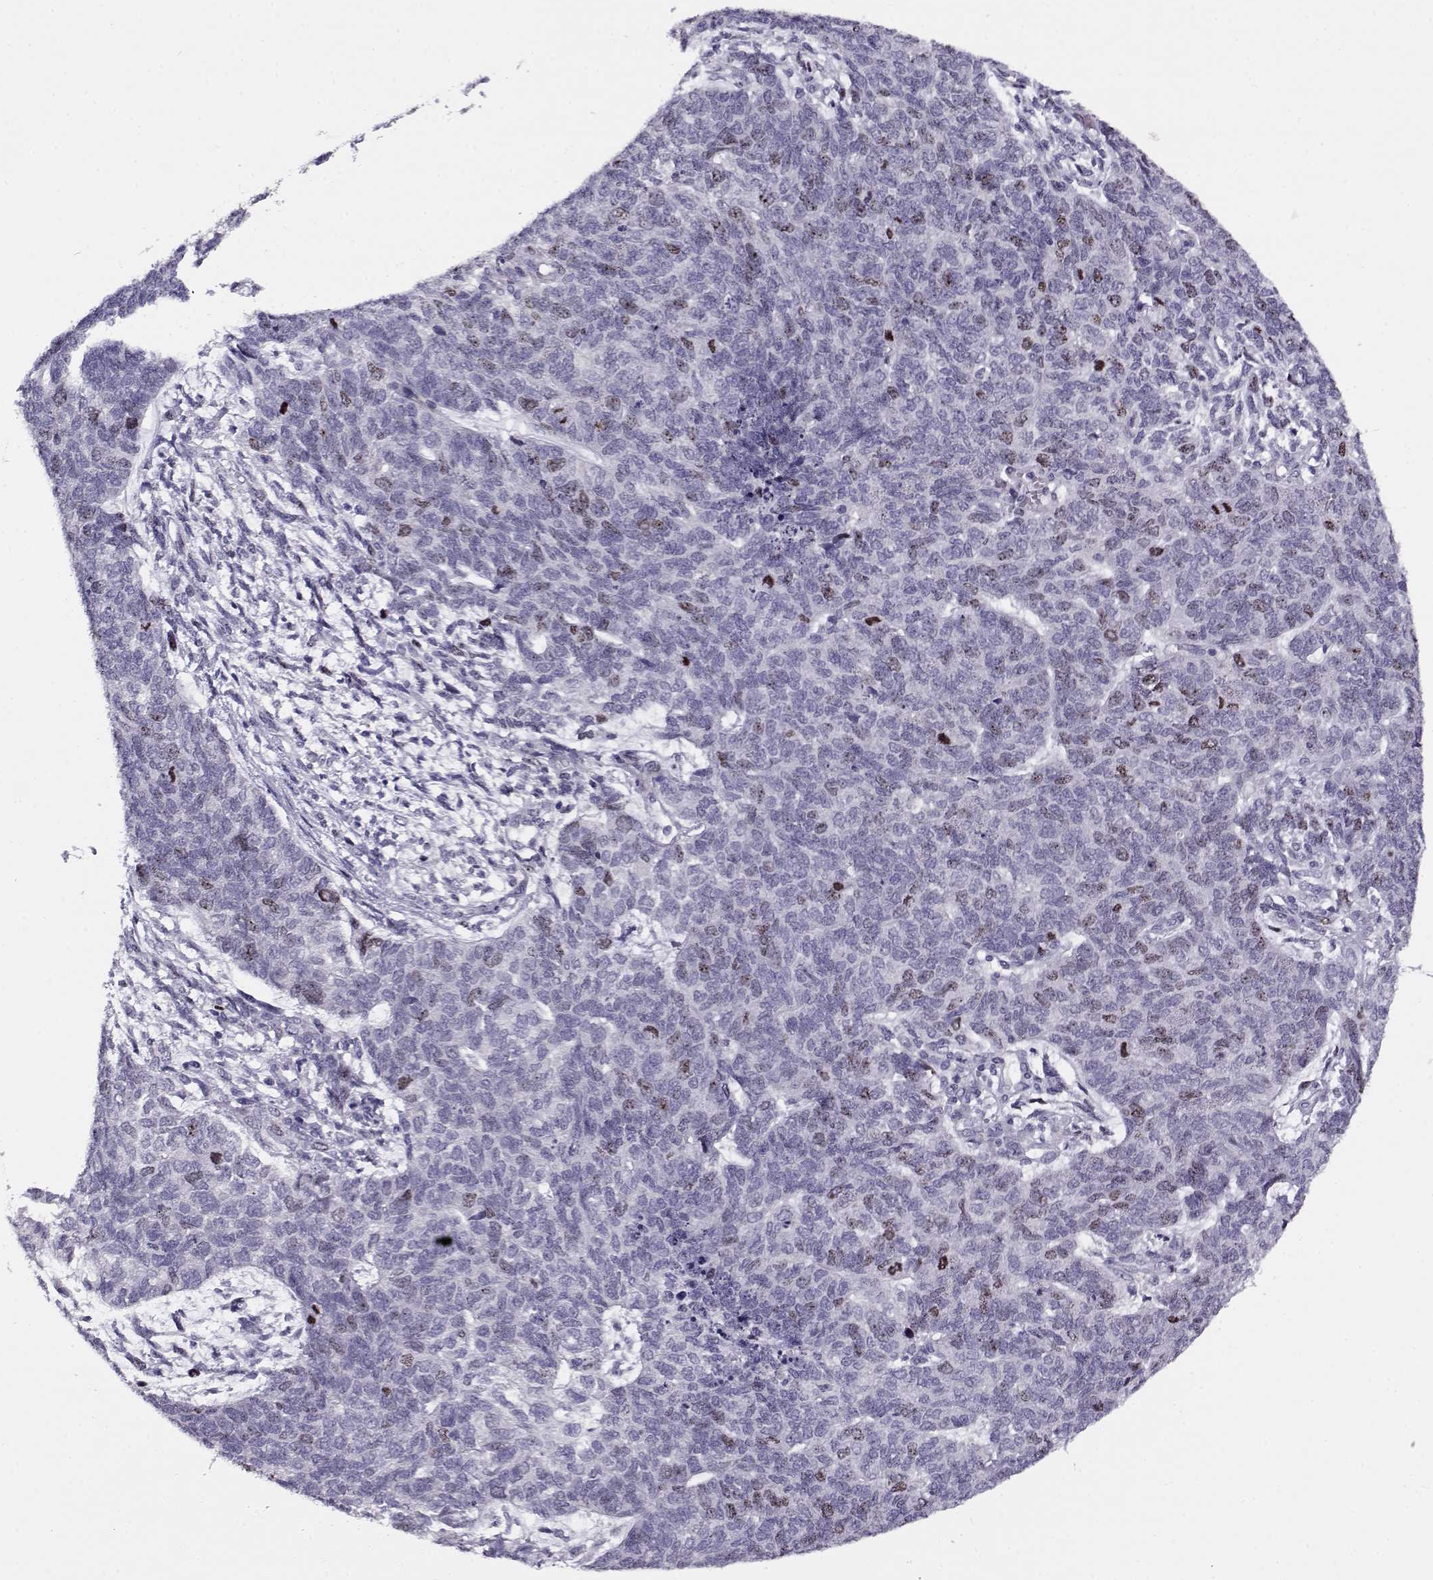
{"staining": {"intensity": "weak", "quantity": "<25%", "location": "nuclear"}, "tissue": "cervical cancer", "cell_type": "Tumor cells", "image_type": "cancer", "snomed": [{"axis": "morphology", "description": "Squamous cell carcinoma, NOS"}, {"axis": "topography", "description": "Cervix"}], "caption": "Immunohistochemistry of cervical squamous cell carcinoma reveals no expression in tumor cells.", "gene": "NPW", "patient": {"sex": "female", "age": 63}}